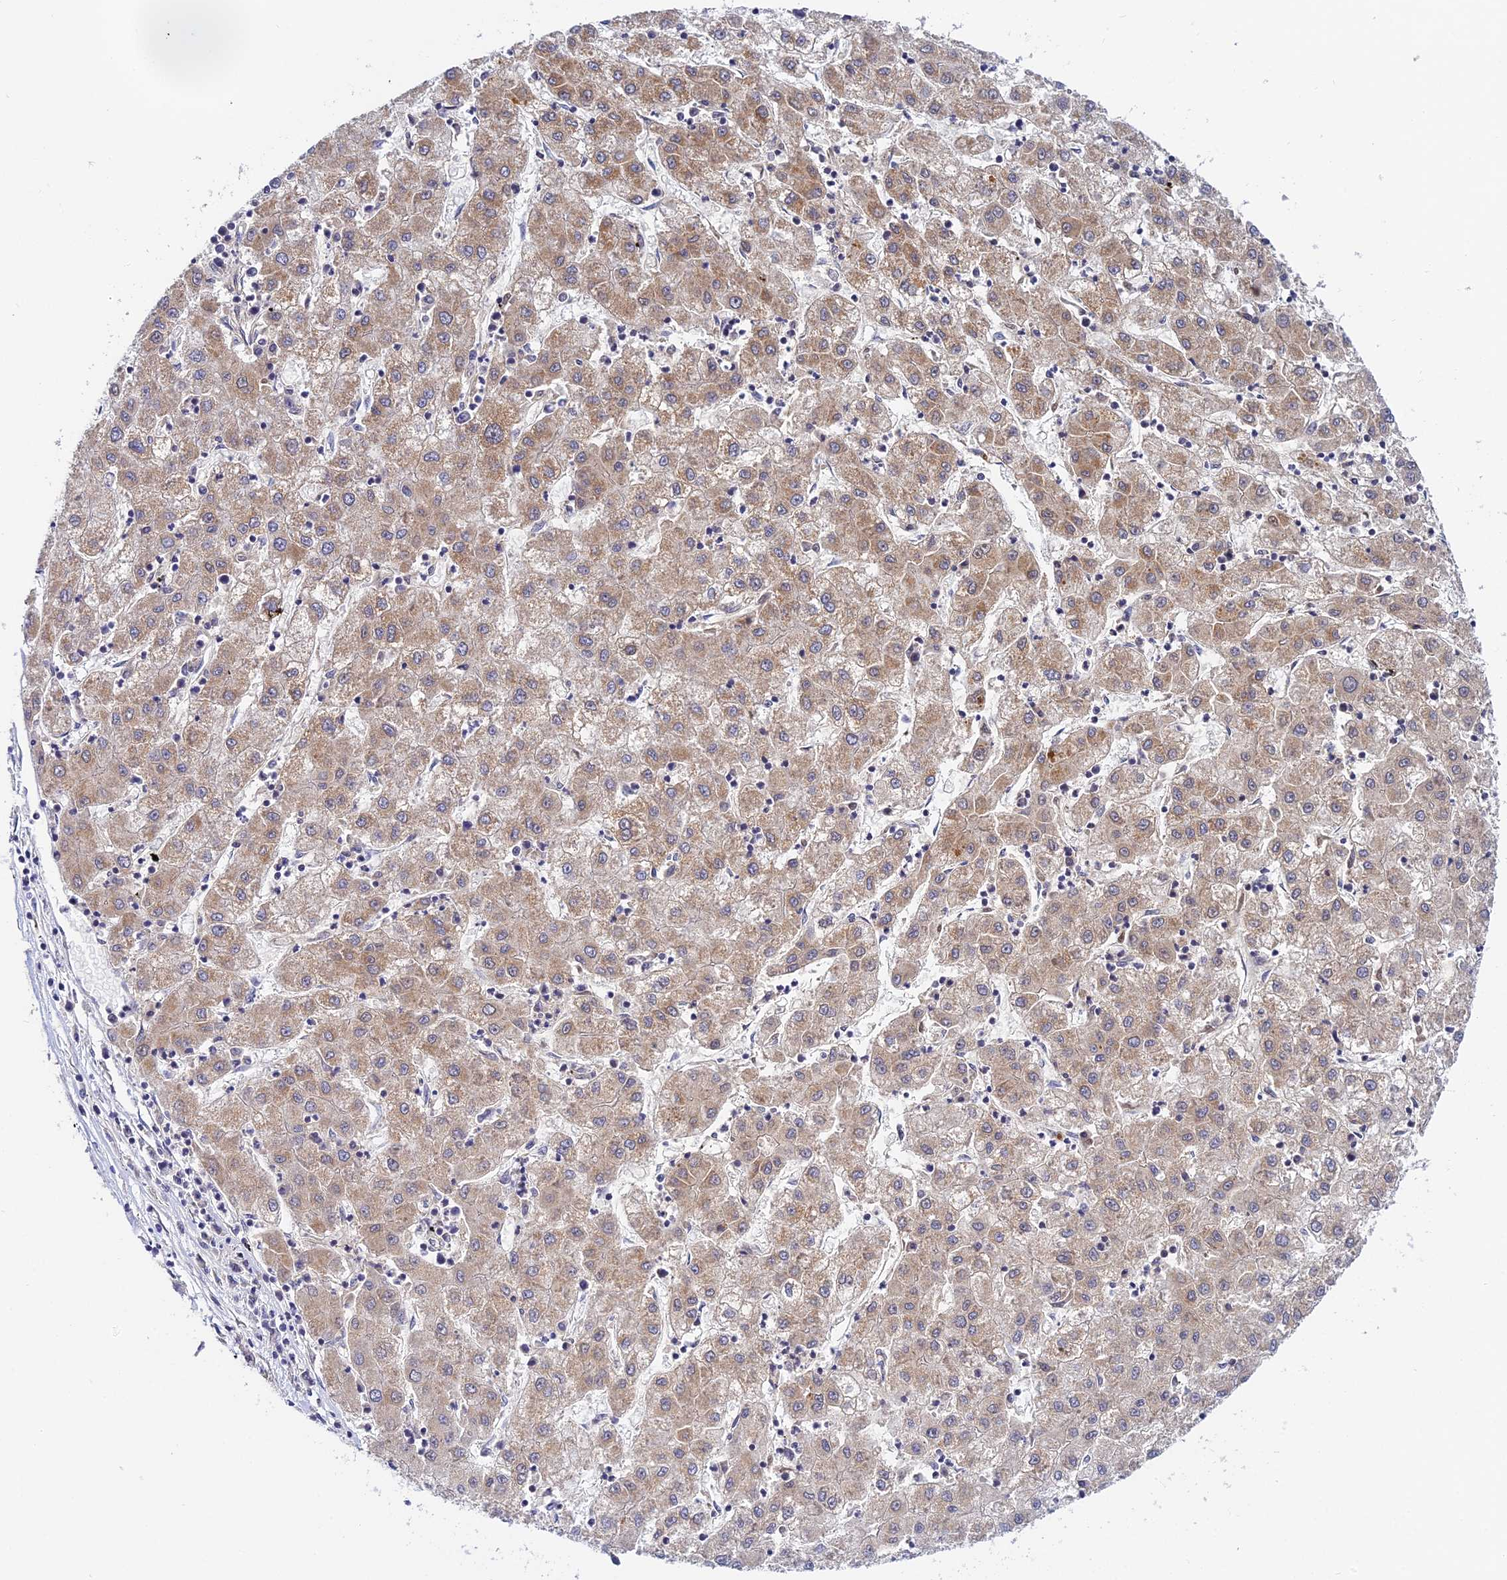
{"staining": {"intensity": "weak", "quantity": ">75%", "location": "cytoplasmic/membranous"}, "tissue": "liver cancer", "cell_type": "Tumor cells", "image_type": "cancer", "snomed": [{"axis": "morphology", "description": "Carcinoma, Hepatocellular, NOS"}, {"axis": "topography", "description": "Liver"}], "caption": "Human liver cancer (hepatocellular carcinoma) stained with a brown dye displays weak cytoplasmic/membranous positive expression in approximately >75% of tumor cells.", "gene": "ACOT2", "patient": {"sex": "male", "age": 72}}